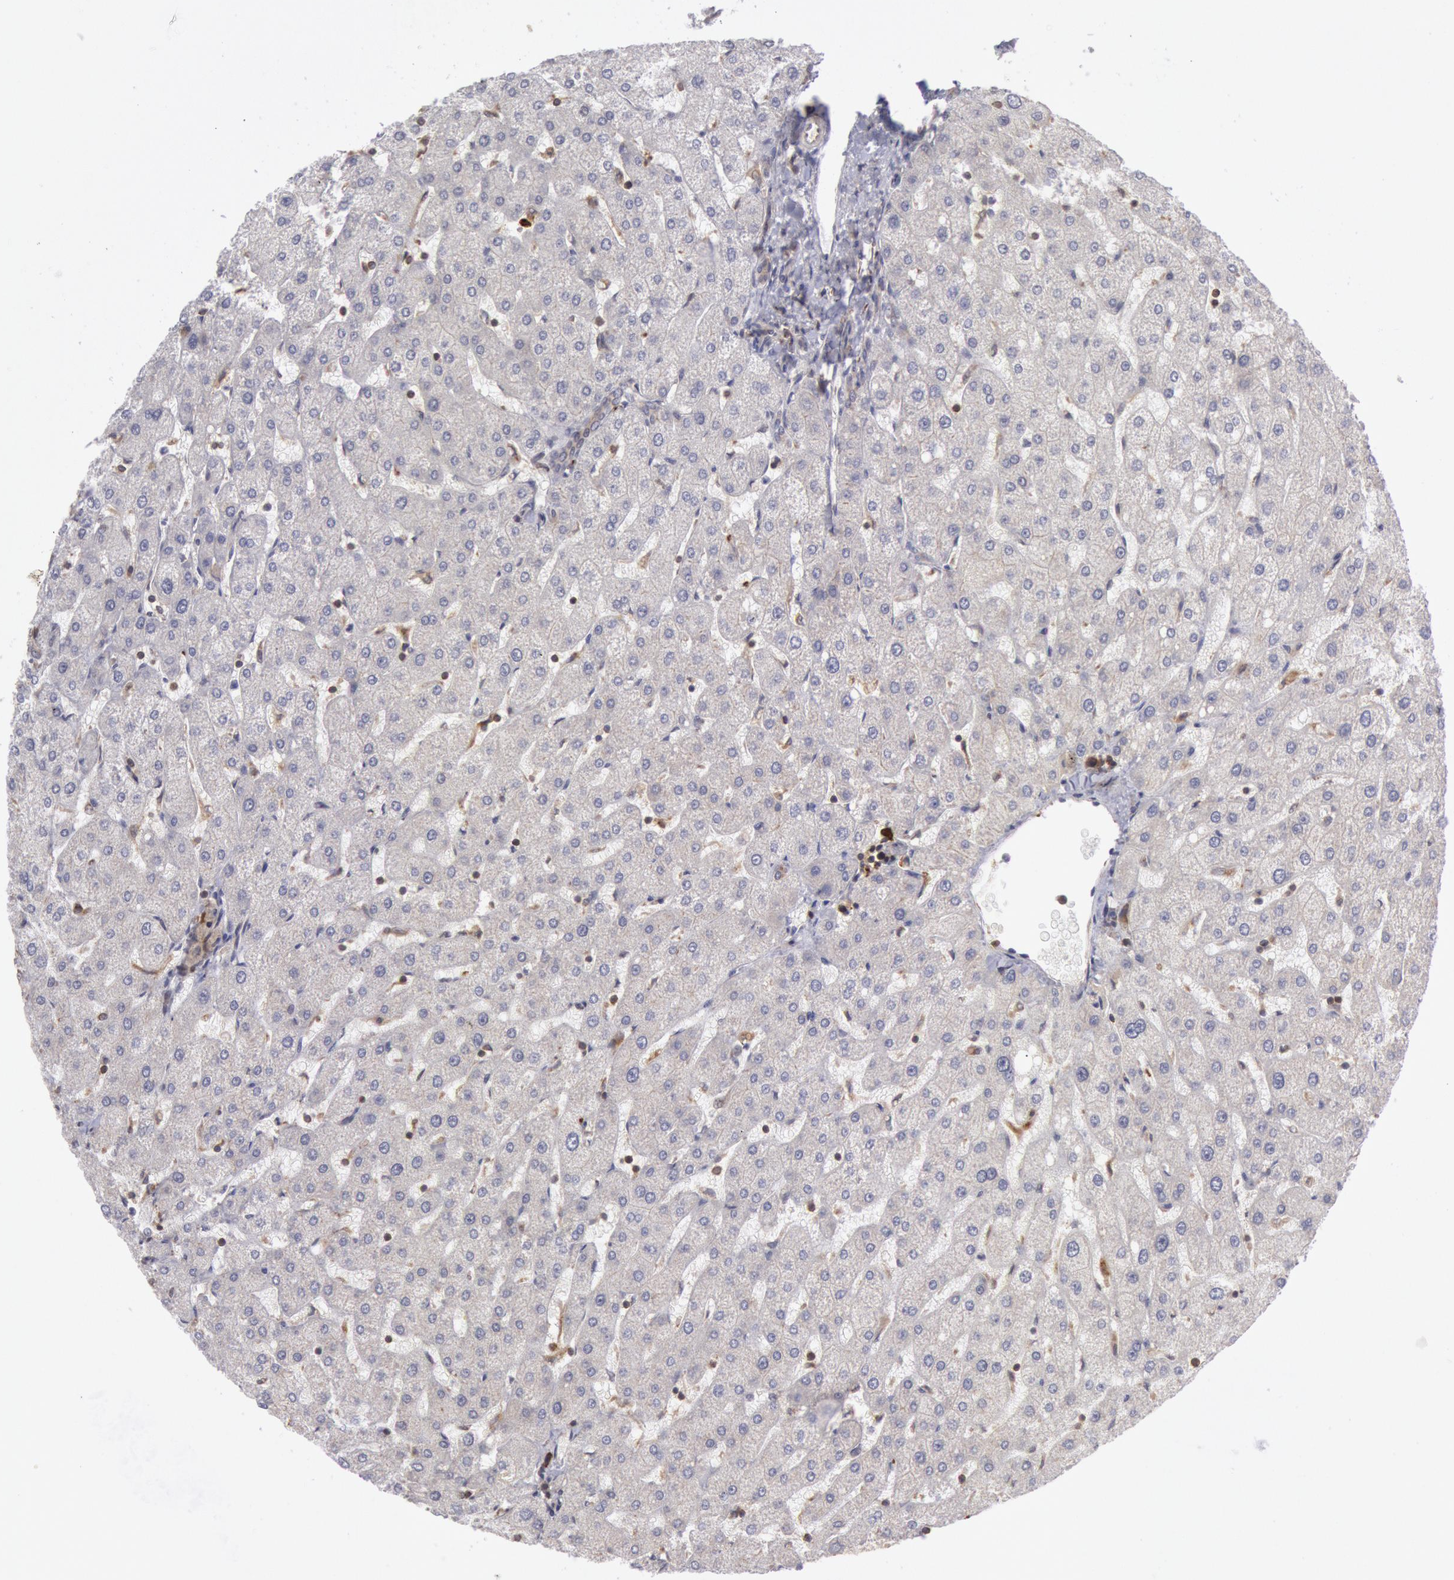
{"staining": {"intensity": "negative", "quantity": "none", "location": "none"}, "tissue": "liver", "cell_type": "Cholangiocytes", "image_type": "normal", "snomed": [{"axis": "morphology", "description": "Normal tissue, NOS"}, {"axis": "topography", "description": "Liver"}], "caption": "High power microscopy image of an immunohistochemistry (IHC) histopathology image of normal liver, revealing no significant expression in cholangiocytes.", "gene": "ENSG00000250264", "patient": {"sex": "male", "age": 67}}